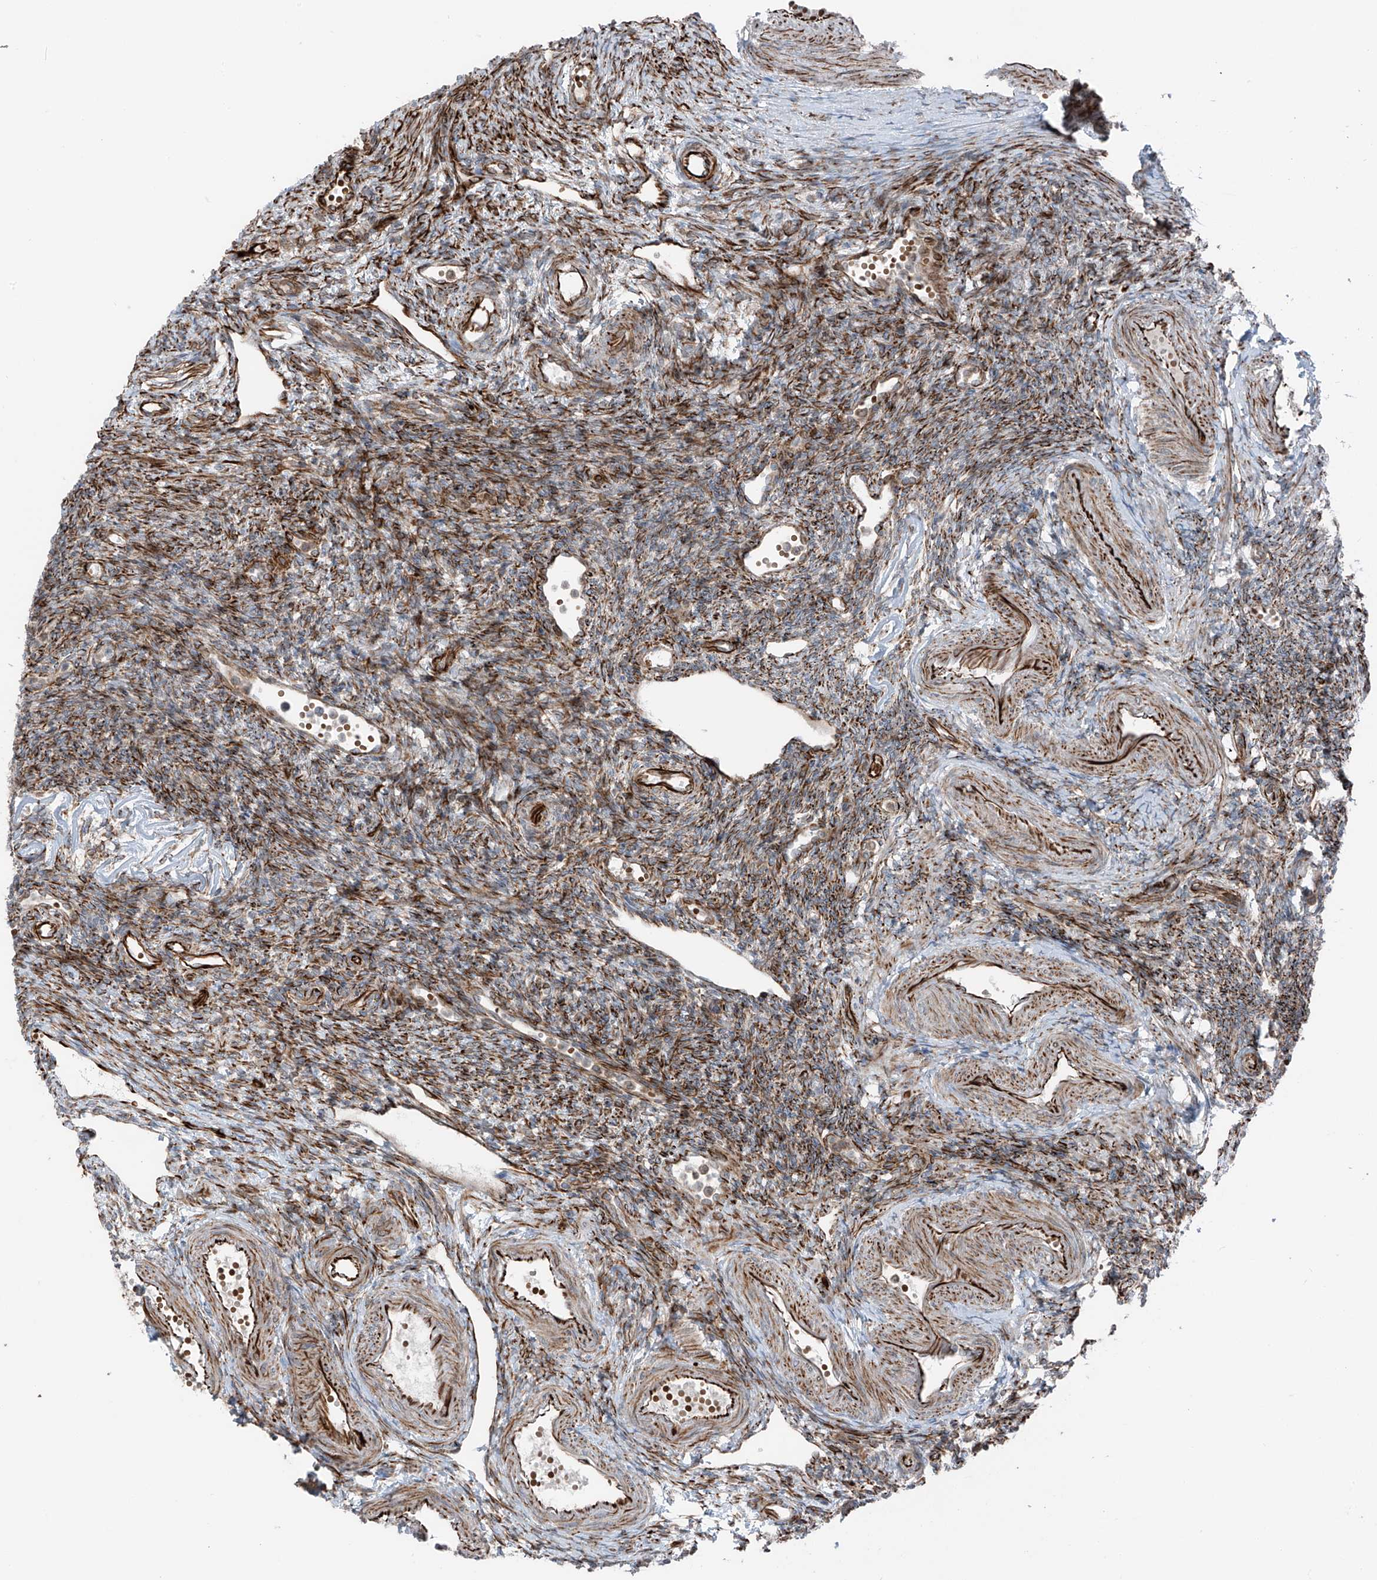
{"staining": {"intensity": "moderate", "quantity": "25%-75%", "location": "cytoplasmic/membranous"}, "tissue": "ovary", "cell_type": "Ovarian stroma cells", "image_type": "normal", "snomed": [{"axis": "morphology", "description": "Normal tissue, NOS"}, {"axis": "morphology", "description": "Cyst, NOS"}, {"axis": "topography", "description": "Ovary"}], "caption": "Immunohistochemistry histopathology image of normal ovary: ovary stained using immunohistochemistry (IHC) shows medium levels of moderate protein expression localized specifically in the cytoplasmic/membranous of ovarian stroma cells, appearing as a cytoplasmic/membranous brown color.", "gene": "ERLEC1", "patient": {"sex": "female", "age": 33}}